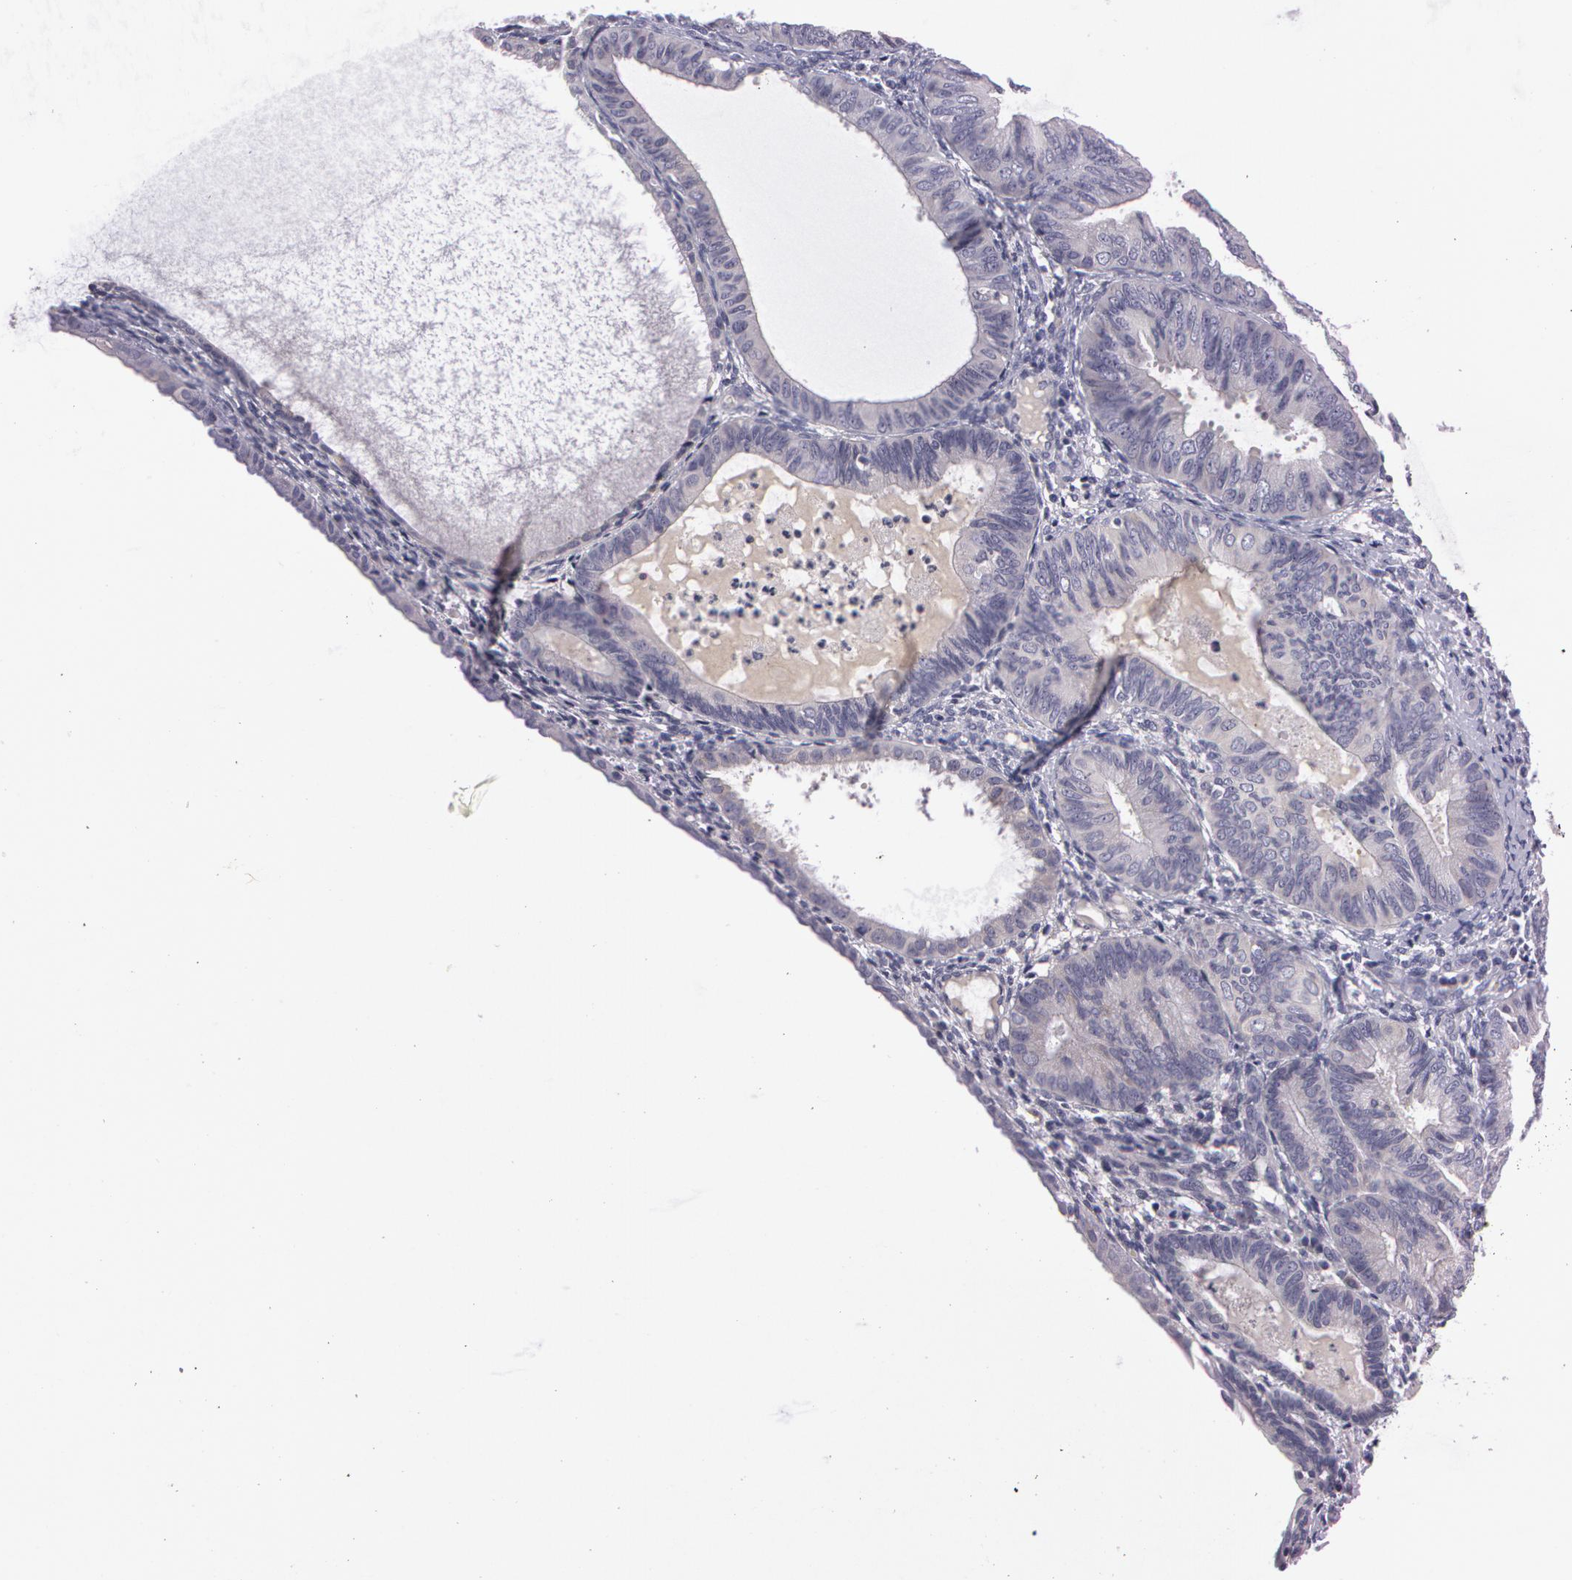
{"staining": {"intensity": "weak", "quantity": "<25%", "location": "cytoplasmic/membranous"}, "tissue": "endometrial cancer", "cell_type": "Tumor cells", "image_type": "cancer", "snomed": [{"axis": "morphology", "description": "Adenocarcinoma, NOS"}, {"axis": "topography", "description": "Endometrium"}], "caption": "Tumor cells show no significant positivity in endometrial cancer.", "gene": "MXRA5", "patient": {"sex": "female", "age": 63}}